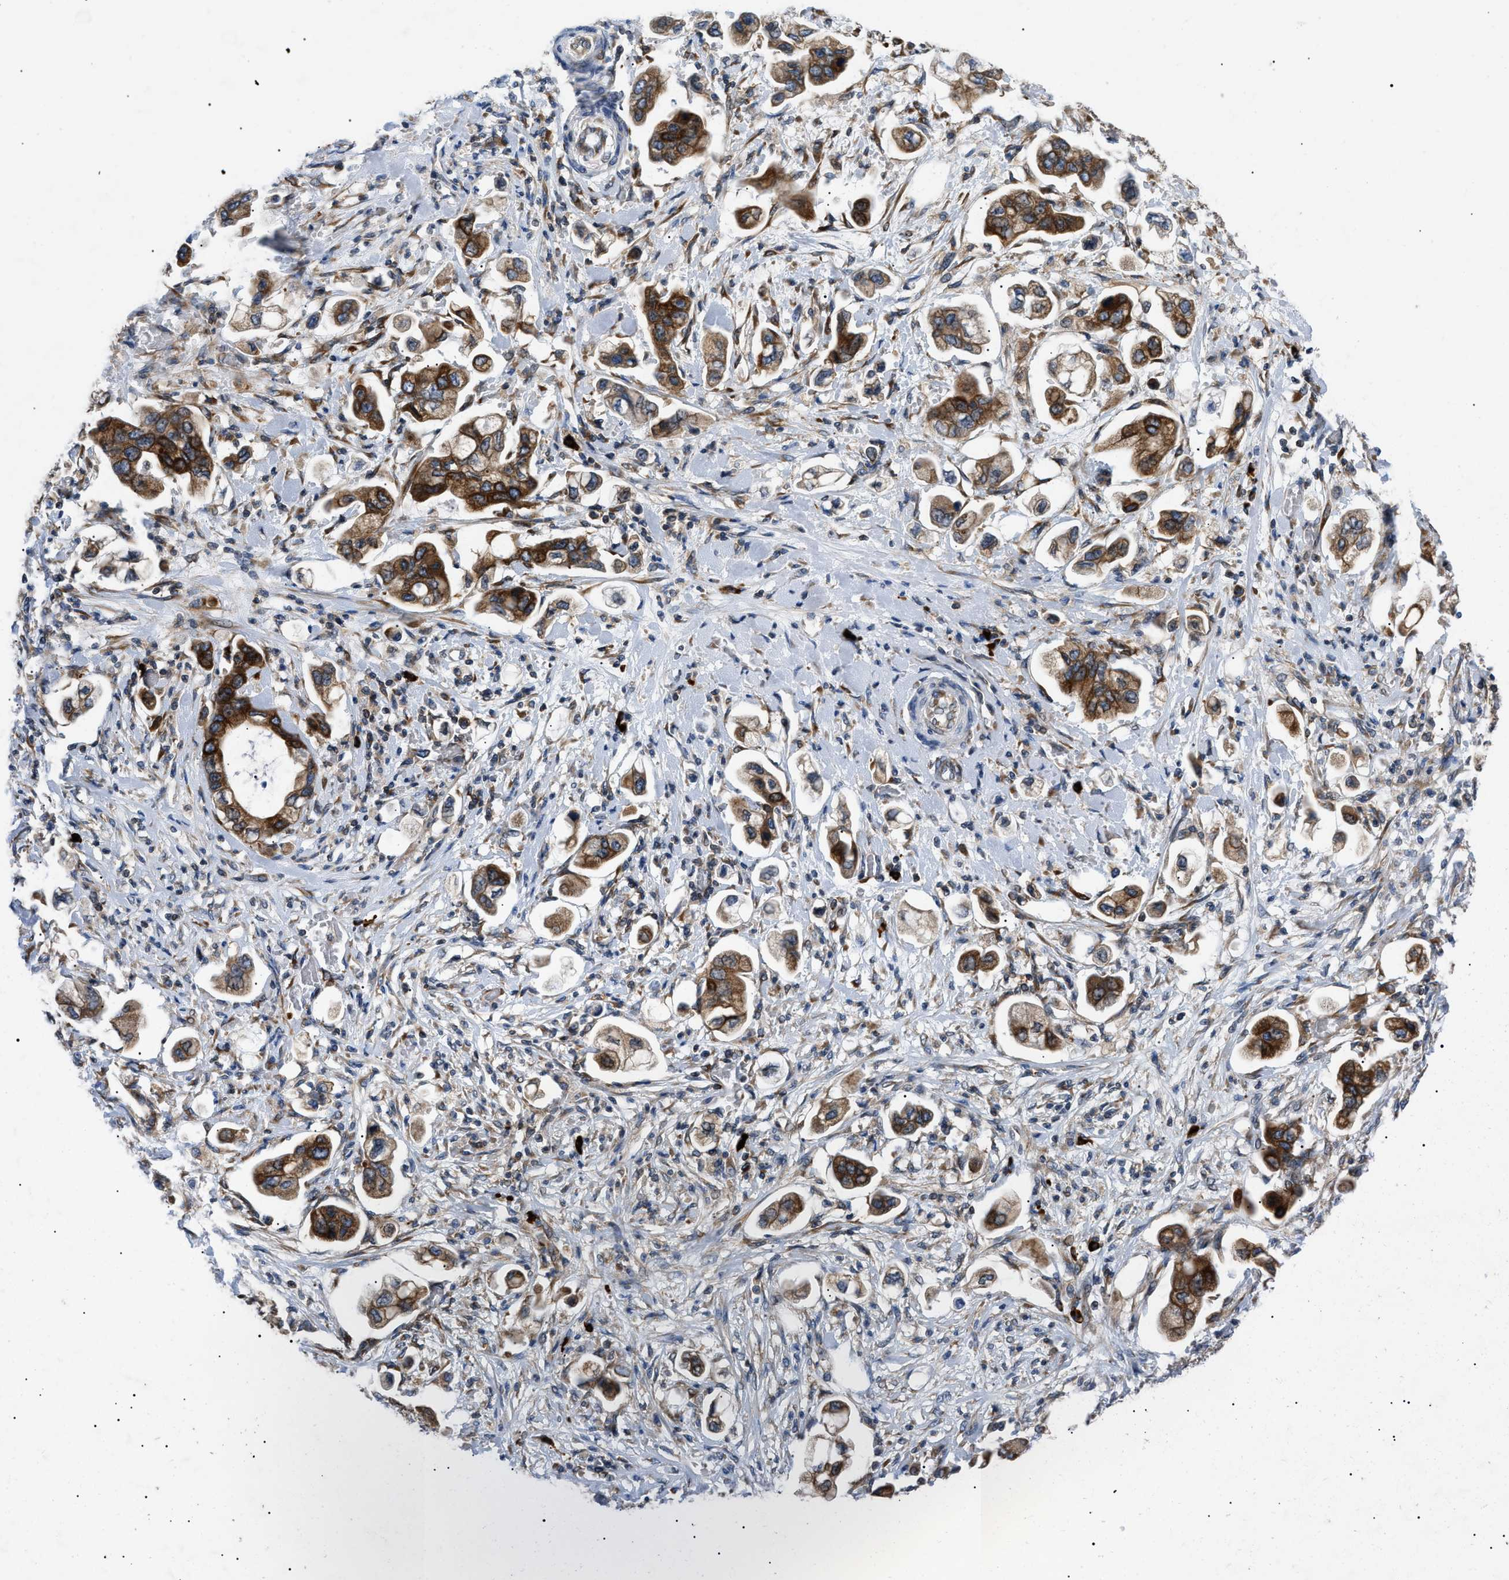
{"staining": {"intensity": "strong", "quantity": ">75%", "location": "cytoplasmic/membranous"}, "tissue": "stomach cancer", "cell_type": "Tumor cells", "image_type": "cancer", "snomed": [{"axis": "morphology", "description": "Adenocarcinoma, NOS"}, {"axis": "topography", "description": "Stomach"}], "caption": "Stomach cancer tissue exhibits strong cytoplasmic/membranous positivity in approximately >75% of tumor cells", "gene": "DERL1", "patient": {"sex": "male", "age": 62}}